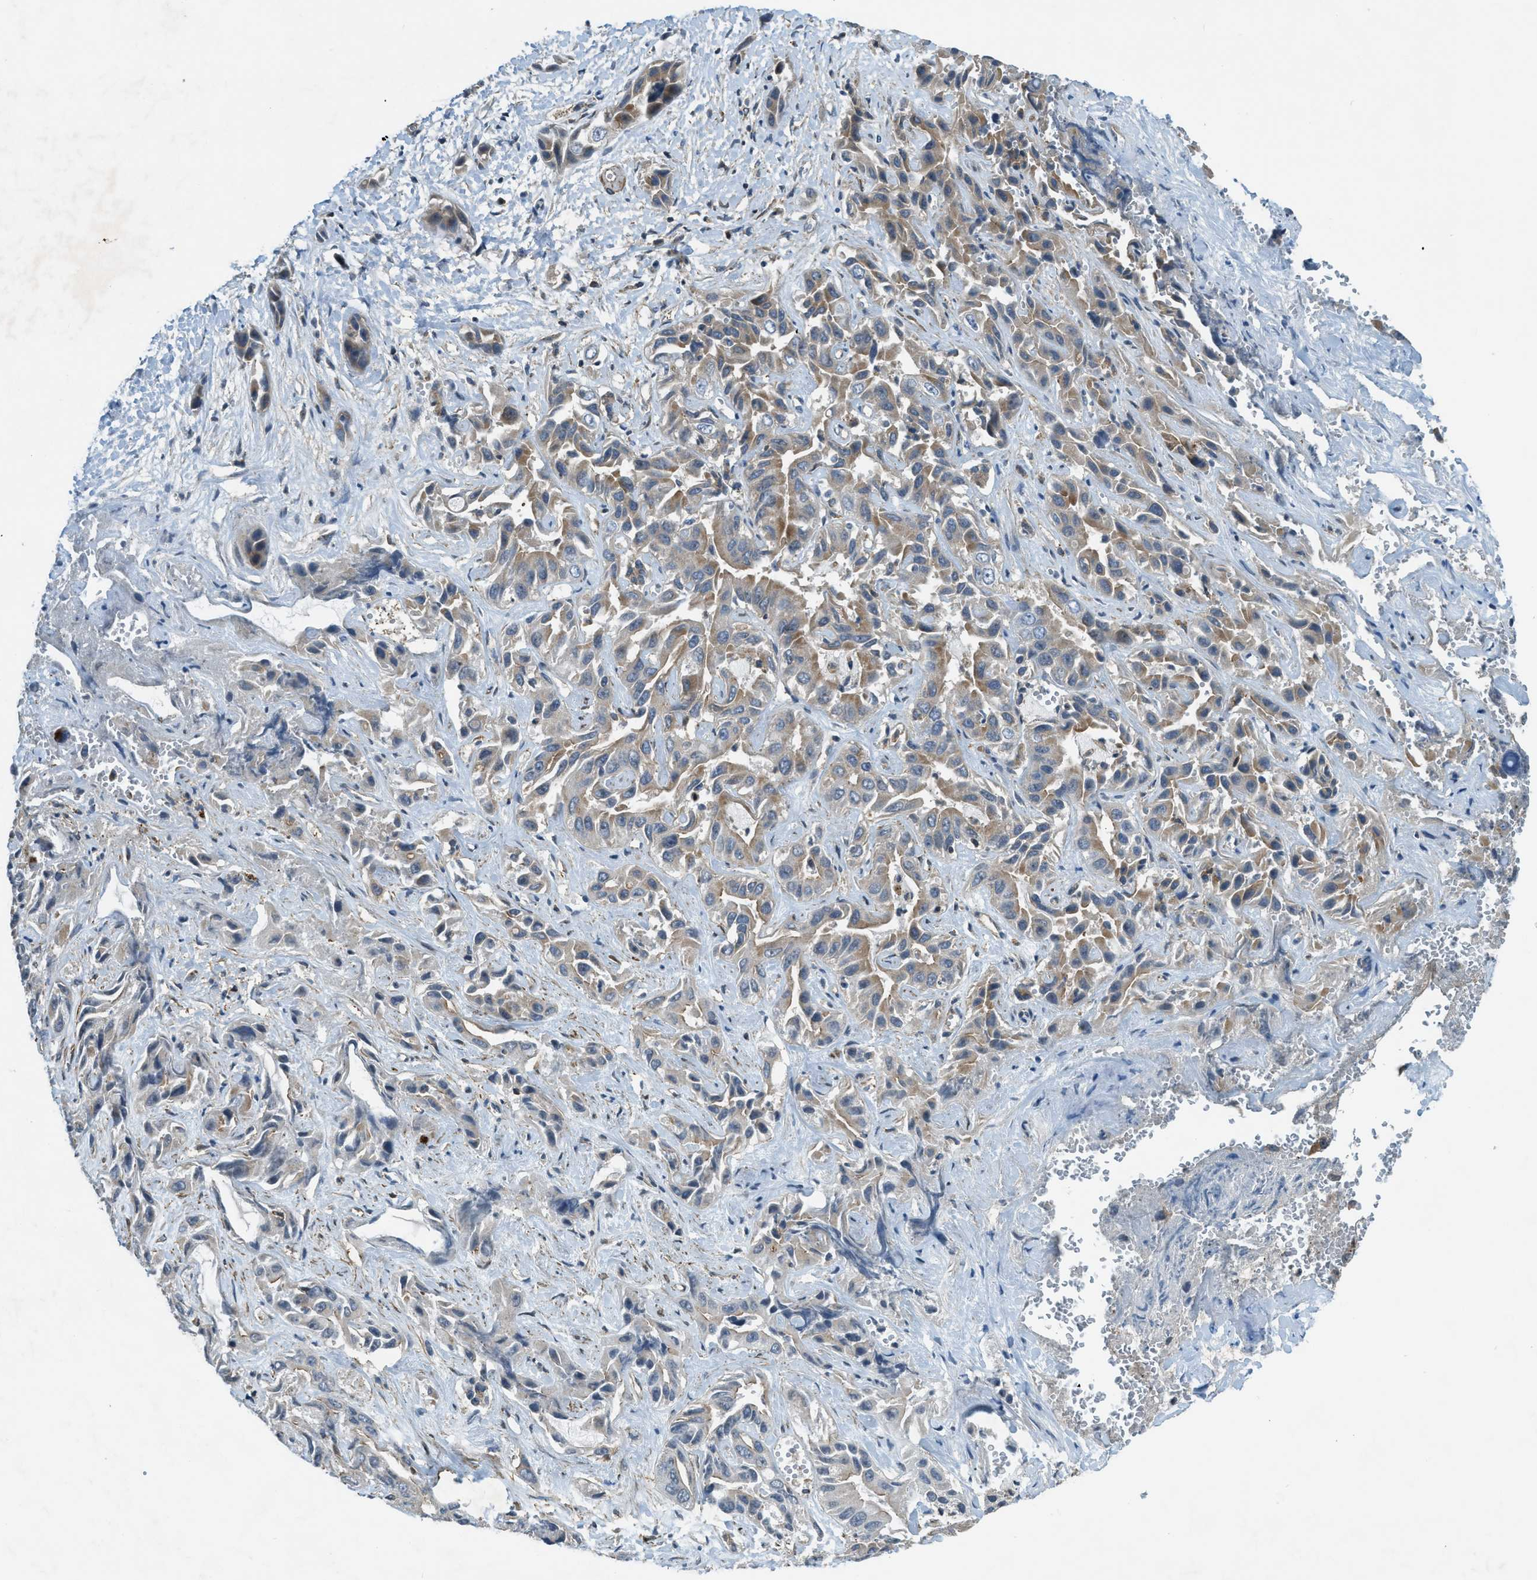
{"staining": {"intensity": "moderate", "quantity": ">75%", "location": "cytoplasmic/membranous"}, "tissue": "liver cancer", "cell_type": "Tumor cells", "image_type": "cancer", "snomed": [{"axis": "morphology", "description": "Cholangiocarcinoma"}, {"axis": "topography", "description": "Liver"}], "caption": "Brown immunohistochemical staining in human cholangiocarcinoma (liver) displays moderate cytoplasmic/membranous staining in about >75% of tumor cells.", "gene": "VEZT", "patient": {"sex": "female", "age": 52}}